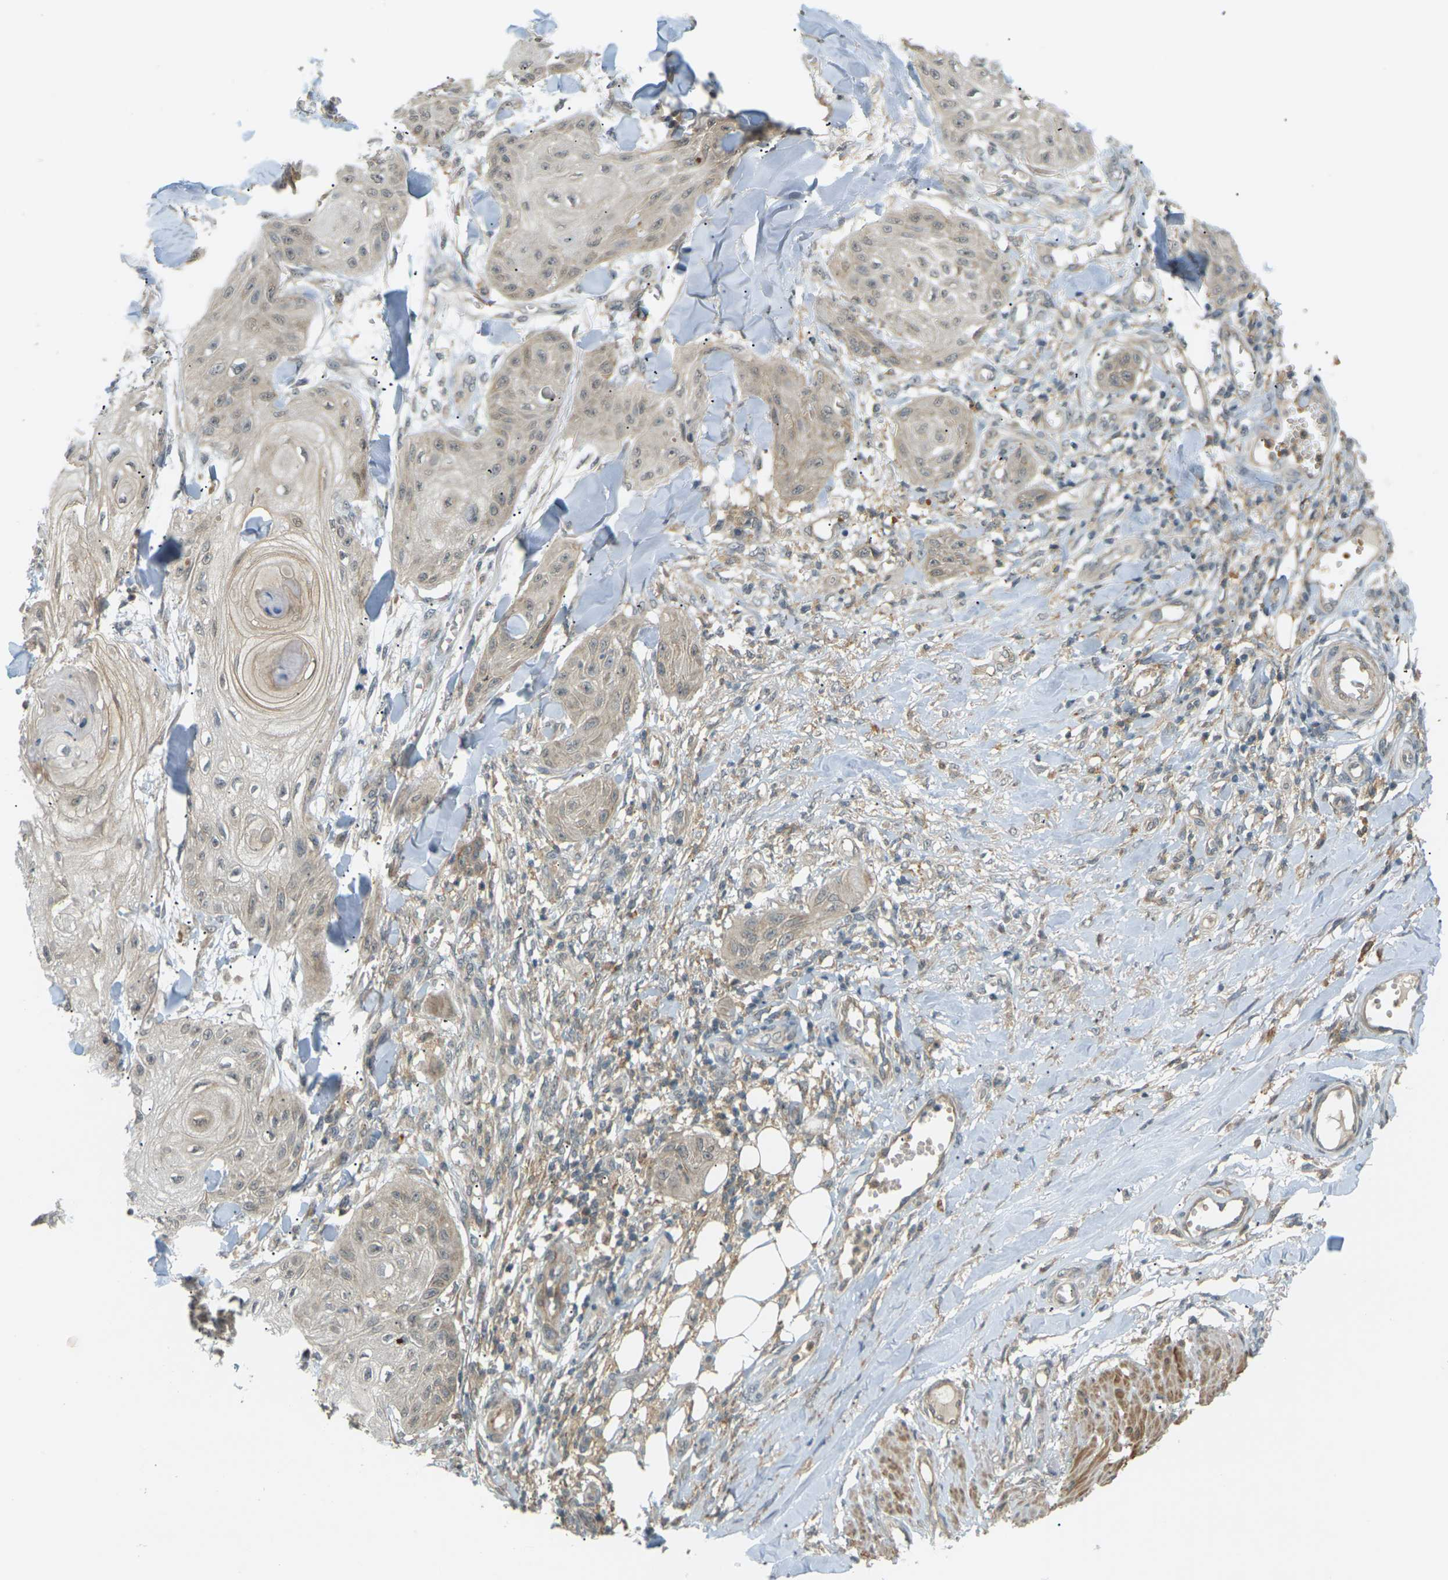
{"staining": {"intensity": "weak", "quantity": ">75%", "location": "cytoplasmic/membranous"}, "tissue": "skin cancer", "cell_type": "Tumor cells", "image_type": "cancer", "snomed": [{"axis": "morphology", "description": "Squamous cell carcinoma, NOS"}, {"axis": "topography", "description": "Skin"}], "caption": "DAB (3,3'-diaminobenzidine) immunohistochemical staining of skin cancer exhibits weak cytoplasmic/membranous protein staining in about >75% of tumor cells. (DAB (3,3'-diaminobenzidine) IHC, brown staining for protein, blue staining for nuclei).", "gene": "SOCS6", "patient": {"sex": "male", "age": 74}}